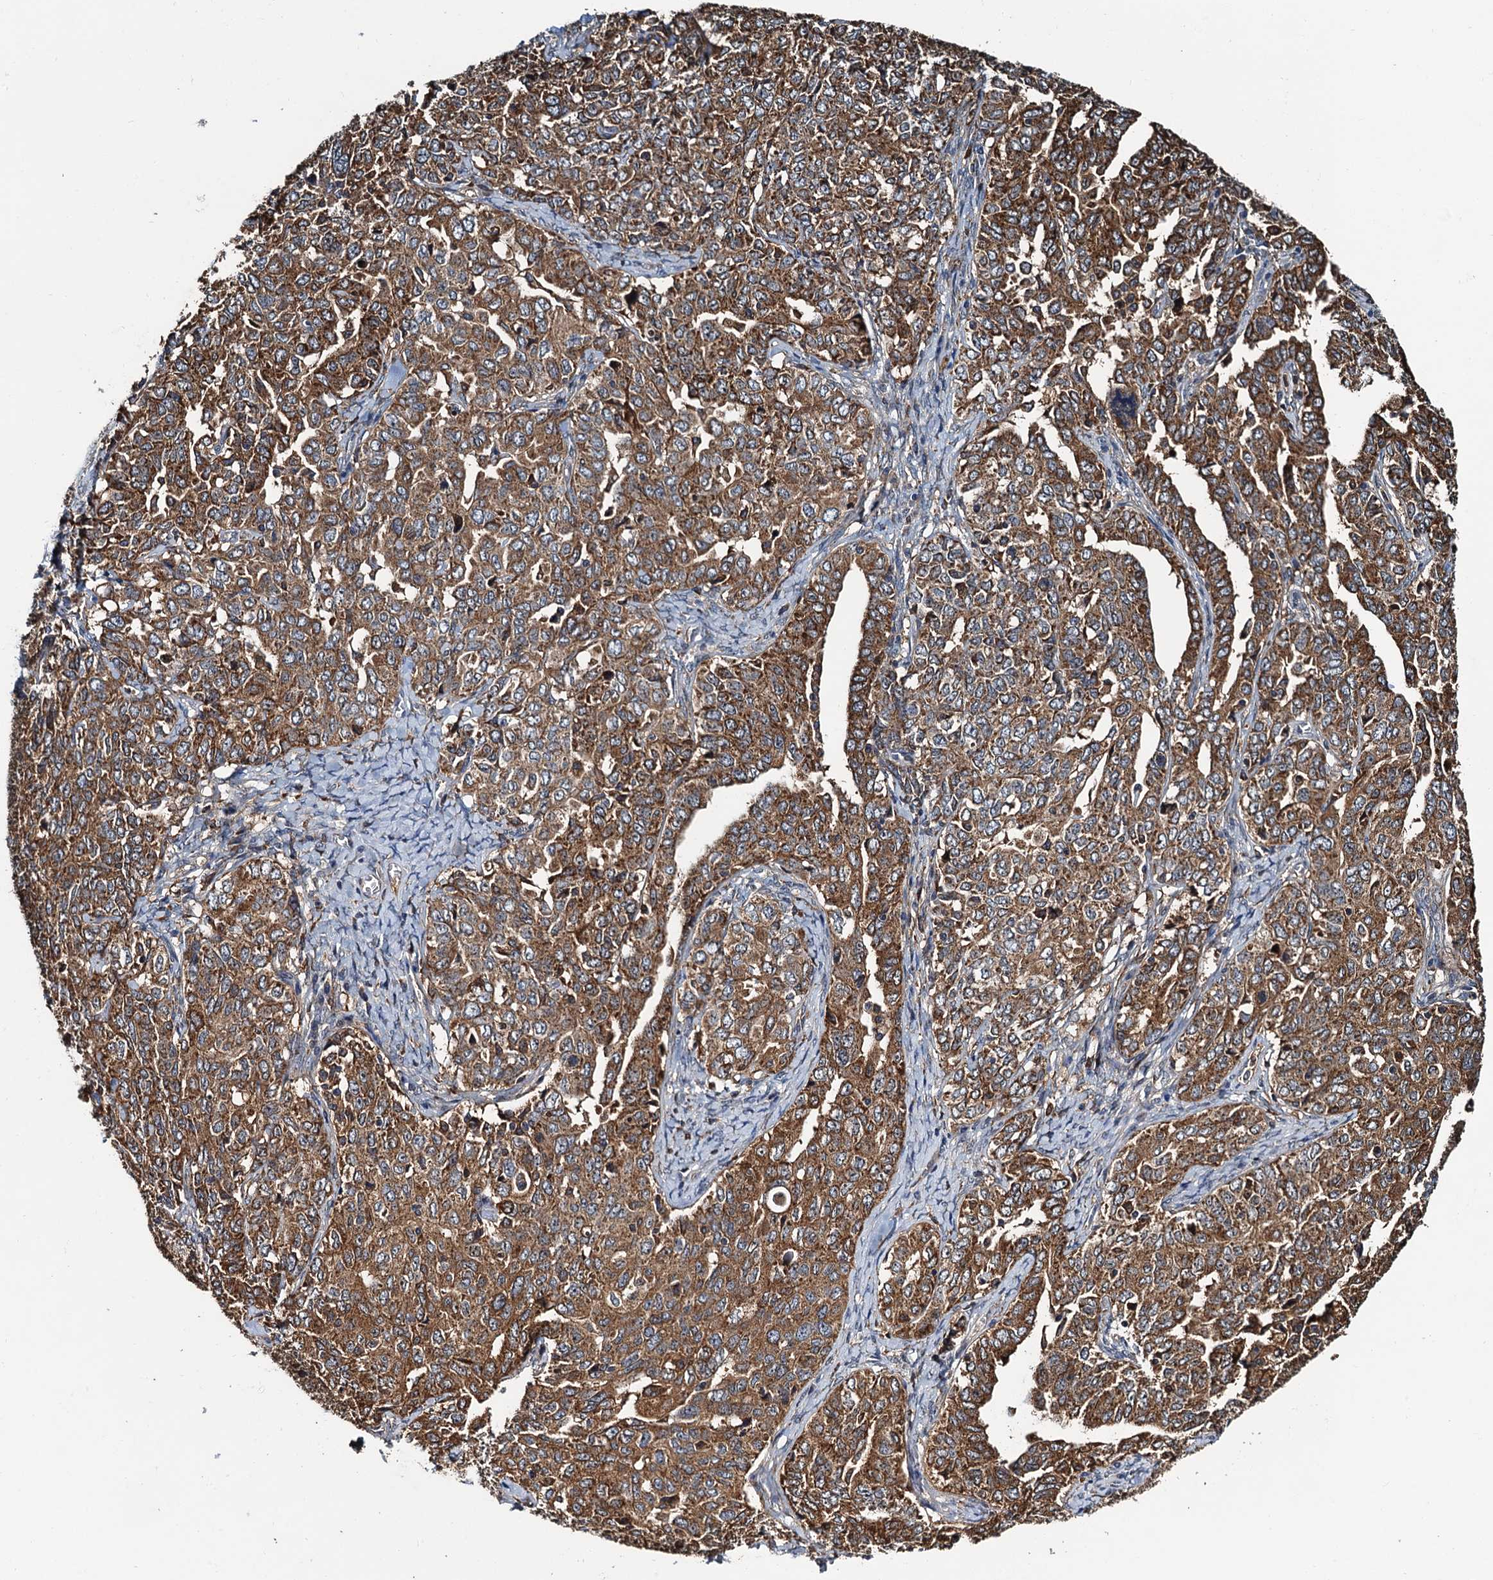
{"staining": {"intensity": "moderate", "quantity": ">75%", "location": "cytoplasmic/membranous"}, "tissue": "ovarian cancer", "cell_type": "Tumor cells", "image_type": "cancer", "snomed": [{"axis": "morphology", "description": "Carcinoma, endometroid"}, {"axis": "topography", "description": "Ovary"}], "caption": "A micrograph of human endometroid carcinoma (ovarian) stained for a protein demonstrates moderate cytoplasmic/membranous brown staining in tumor cells. The staining was performed using DAB, with brown indicating positive protein expression. Nuclei are stained blue with hematoxylin.", "gene": "USP6NL", "patient": {"sex": "female", "age": 62}}